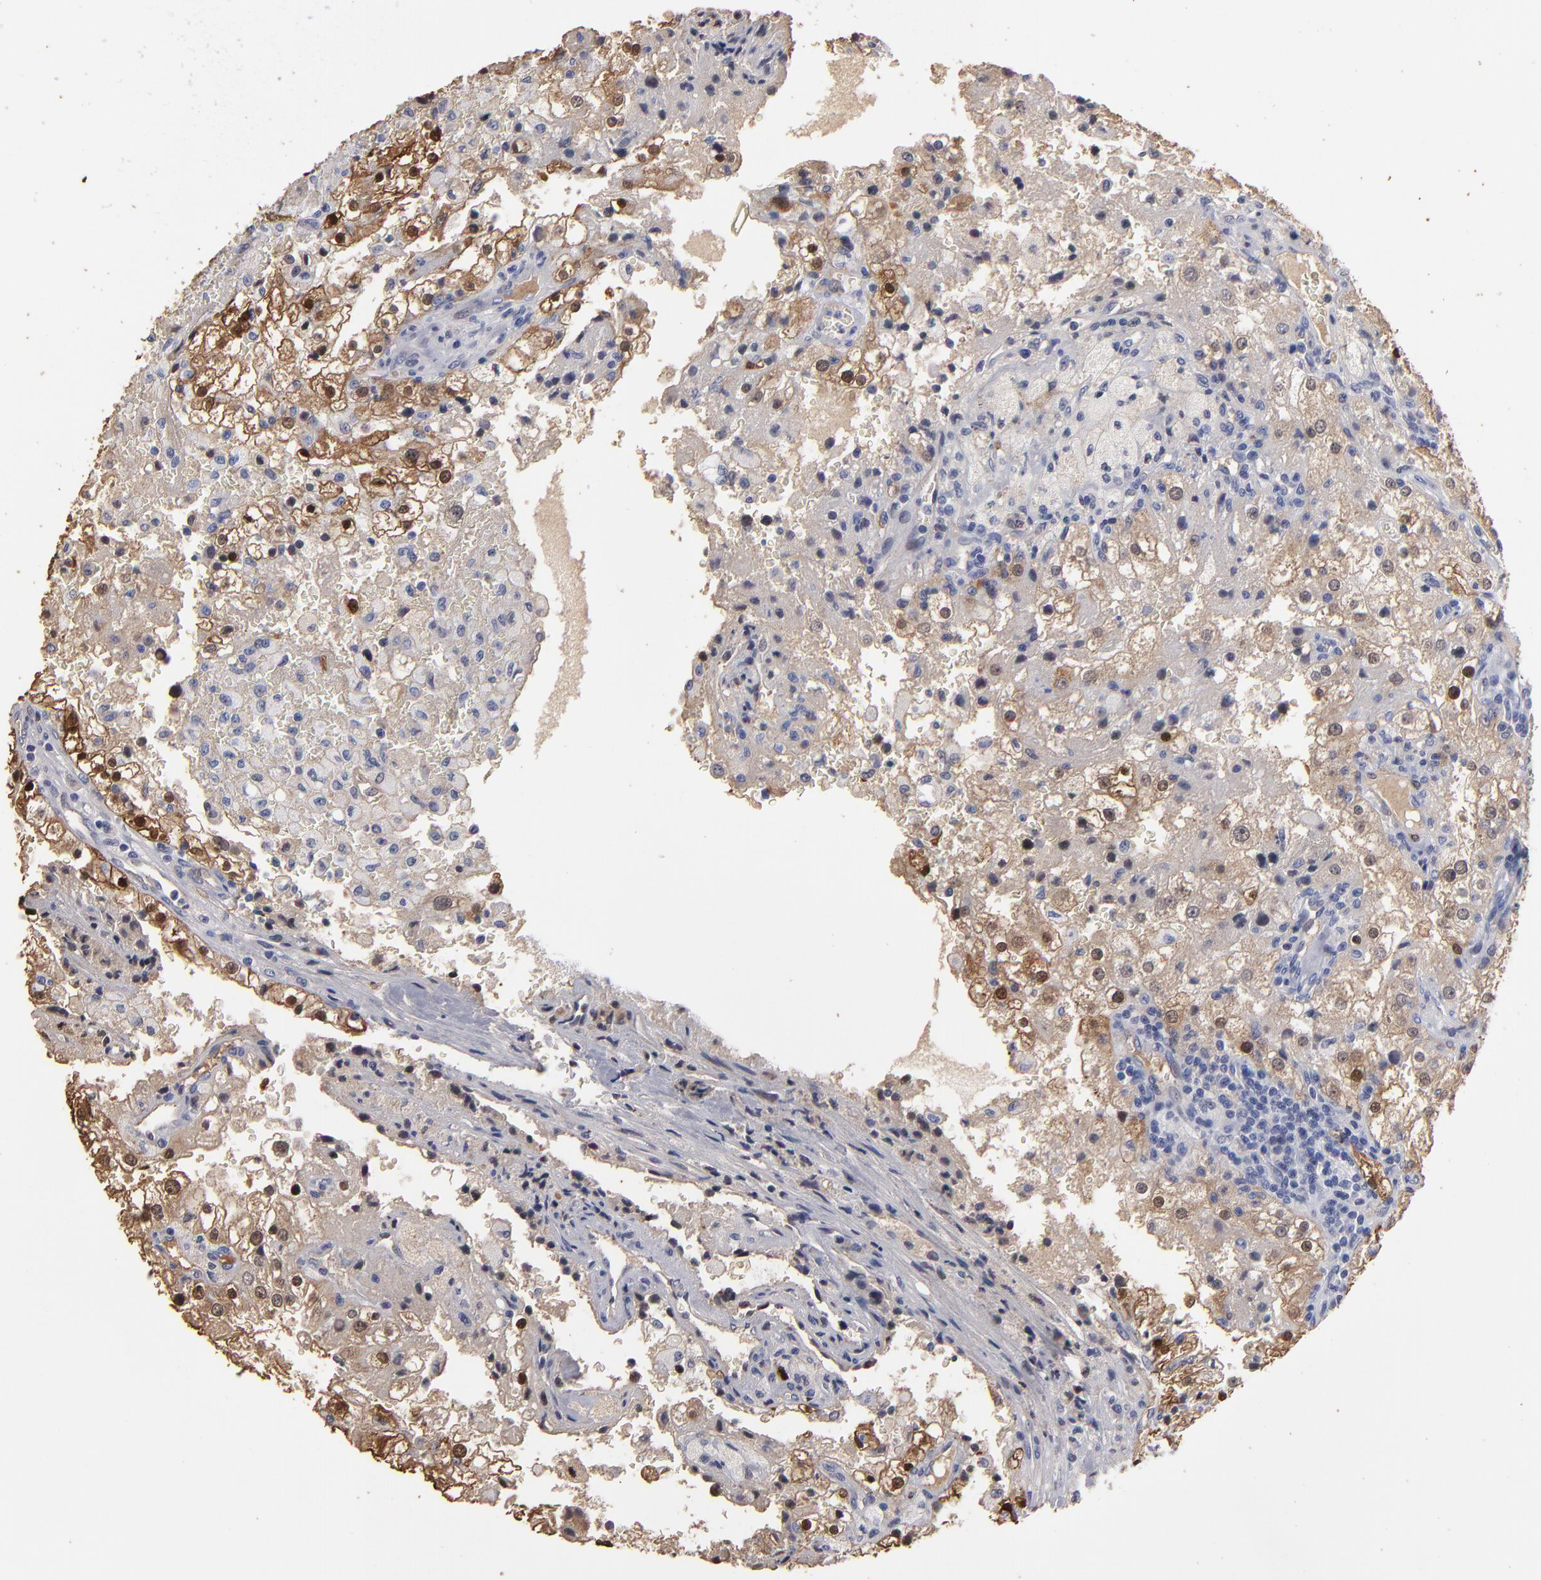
{"staining": {"intensity": "moderate", "quantity": "25%-75%", "location": "cytoplasmic/membranous,nuclear"}, "tissue": "renal cancer", "cell_type": "Tumor cells", "image_type": "cancer", "snomed": [{"axis": "morphology", "description": "Adenocarcinoma, NOS"}, {"axis": "topography", "description": "Kidney"}], "caption": "Brown immunohistochemical staining in renal adenocarcinoma shows moderate cytoplasmic/membranous and nuclear staining in about 25%-75% of tumor cells.", "gene": "FABP4", "patient": {"sex": "female", "age": 74}}